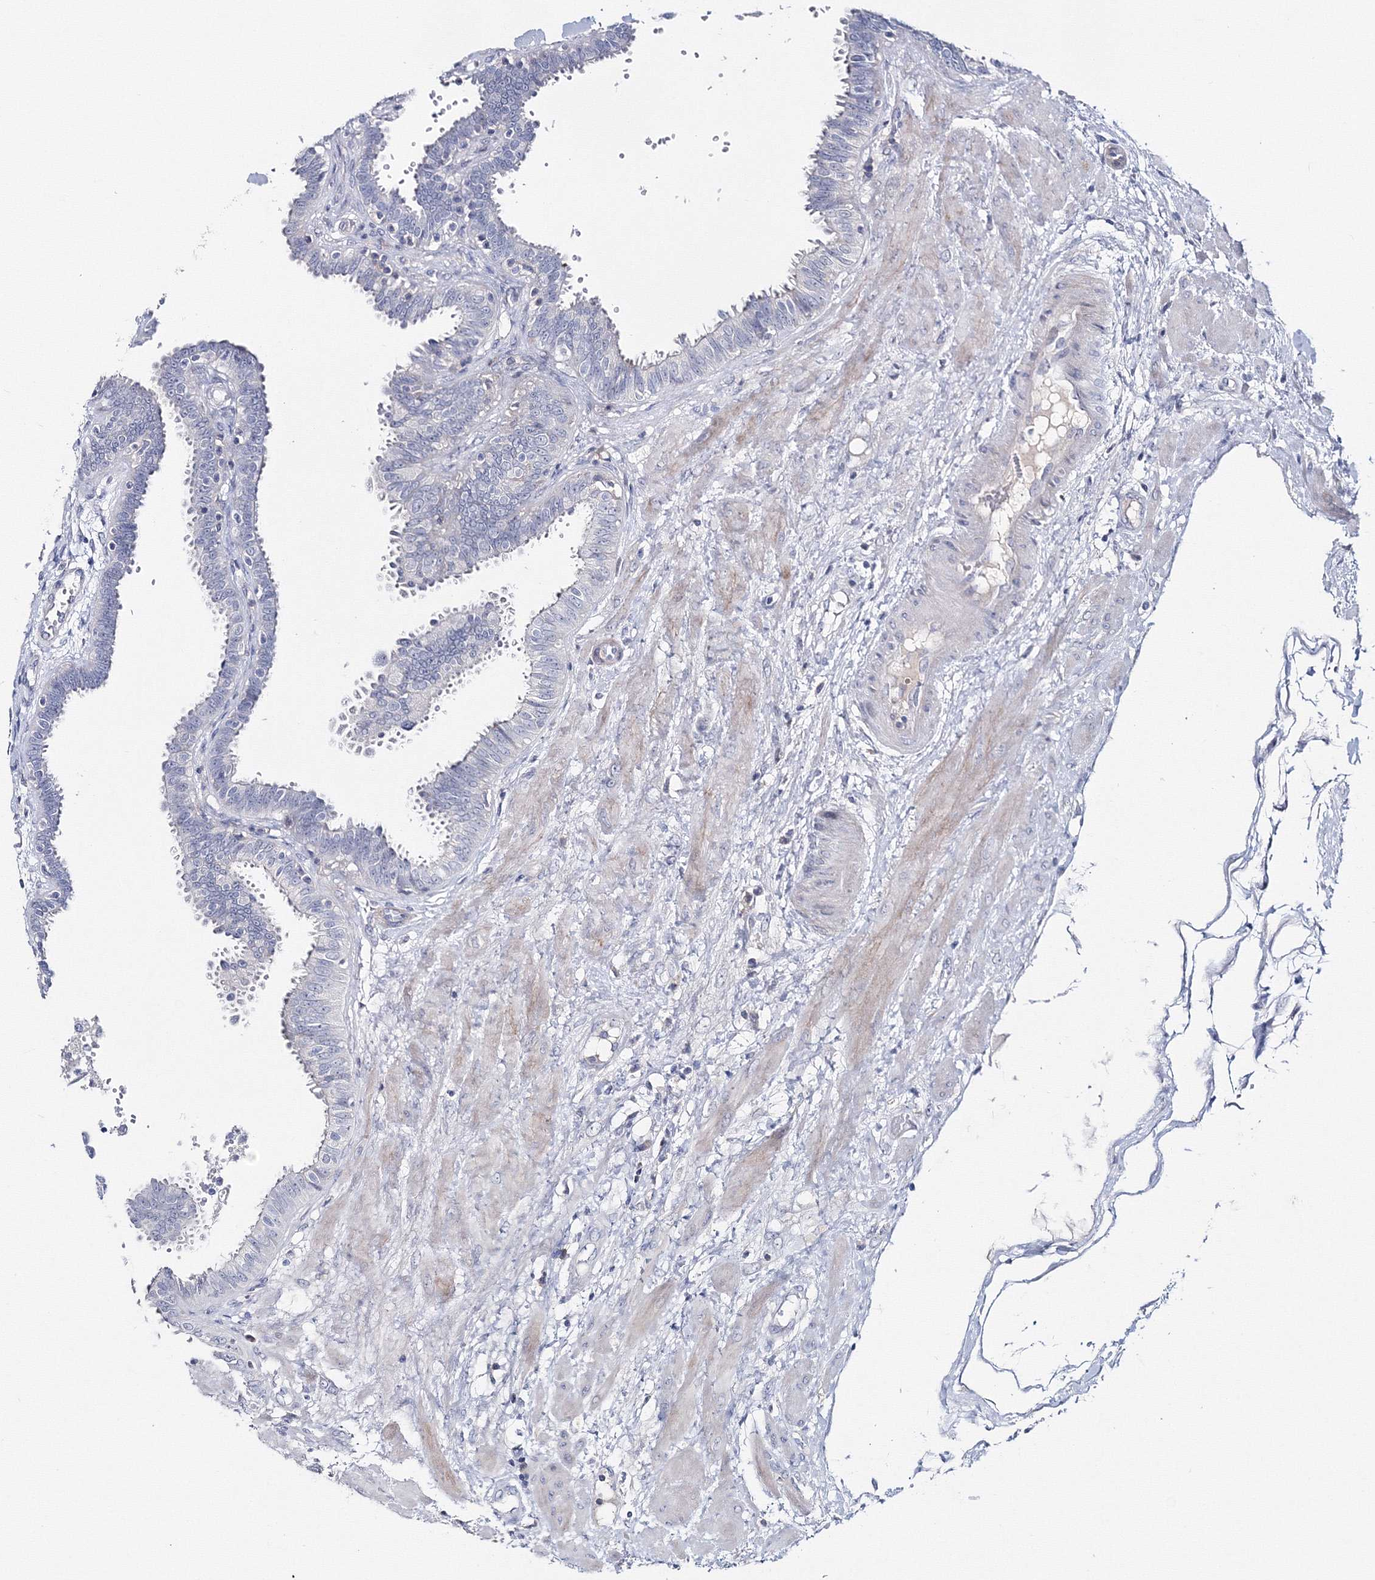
{"staining": {"intensity": "negative", "quantity": "none", "location": "none"}, "tissue": "fallopian tube", "cell_type": "Glandular cells", "image_type": "normal", "snomed": [{"axis": "morphology", "description": "Normal tissue, NOS"}, {"axis": "topography", "description": "Fallopian tube"}], "caption": "The histopathology image reveals no significant expression in glandular cells of fallopian tube. The staining was performed using DAB to visualize the protein expression in brown, while the nuclei were stained in blue with hematoxylin (Magnification: 20x).", "gene": "GCKR", "patient": {"sex": "female", "age": 32}}